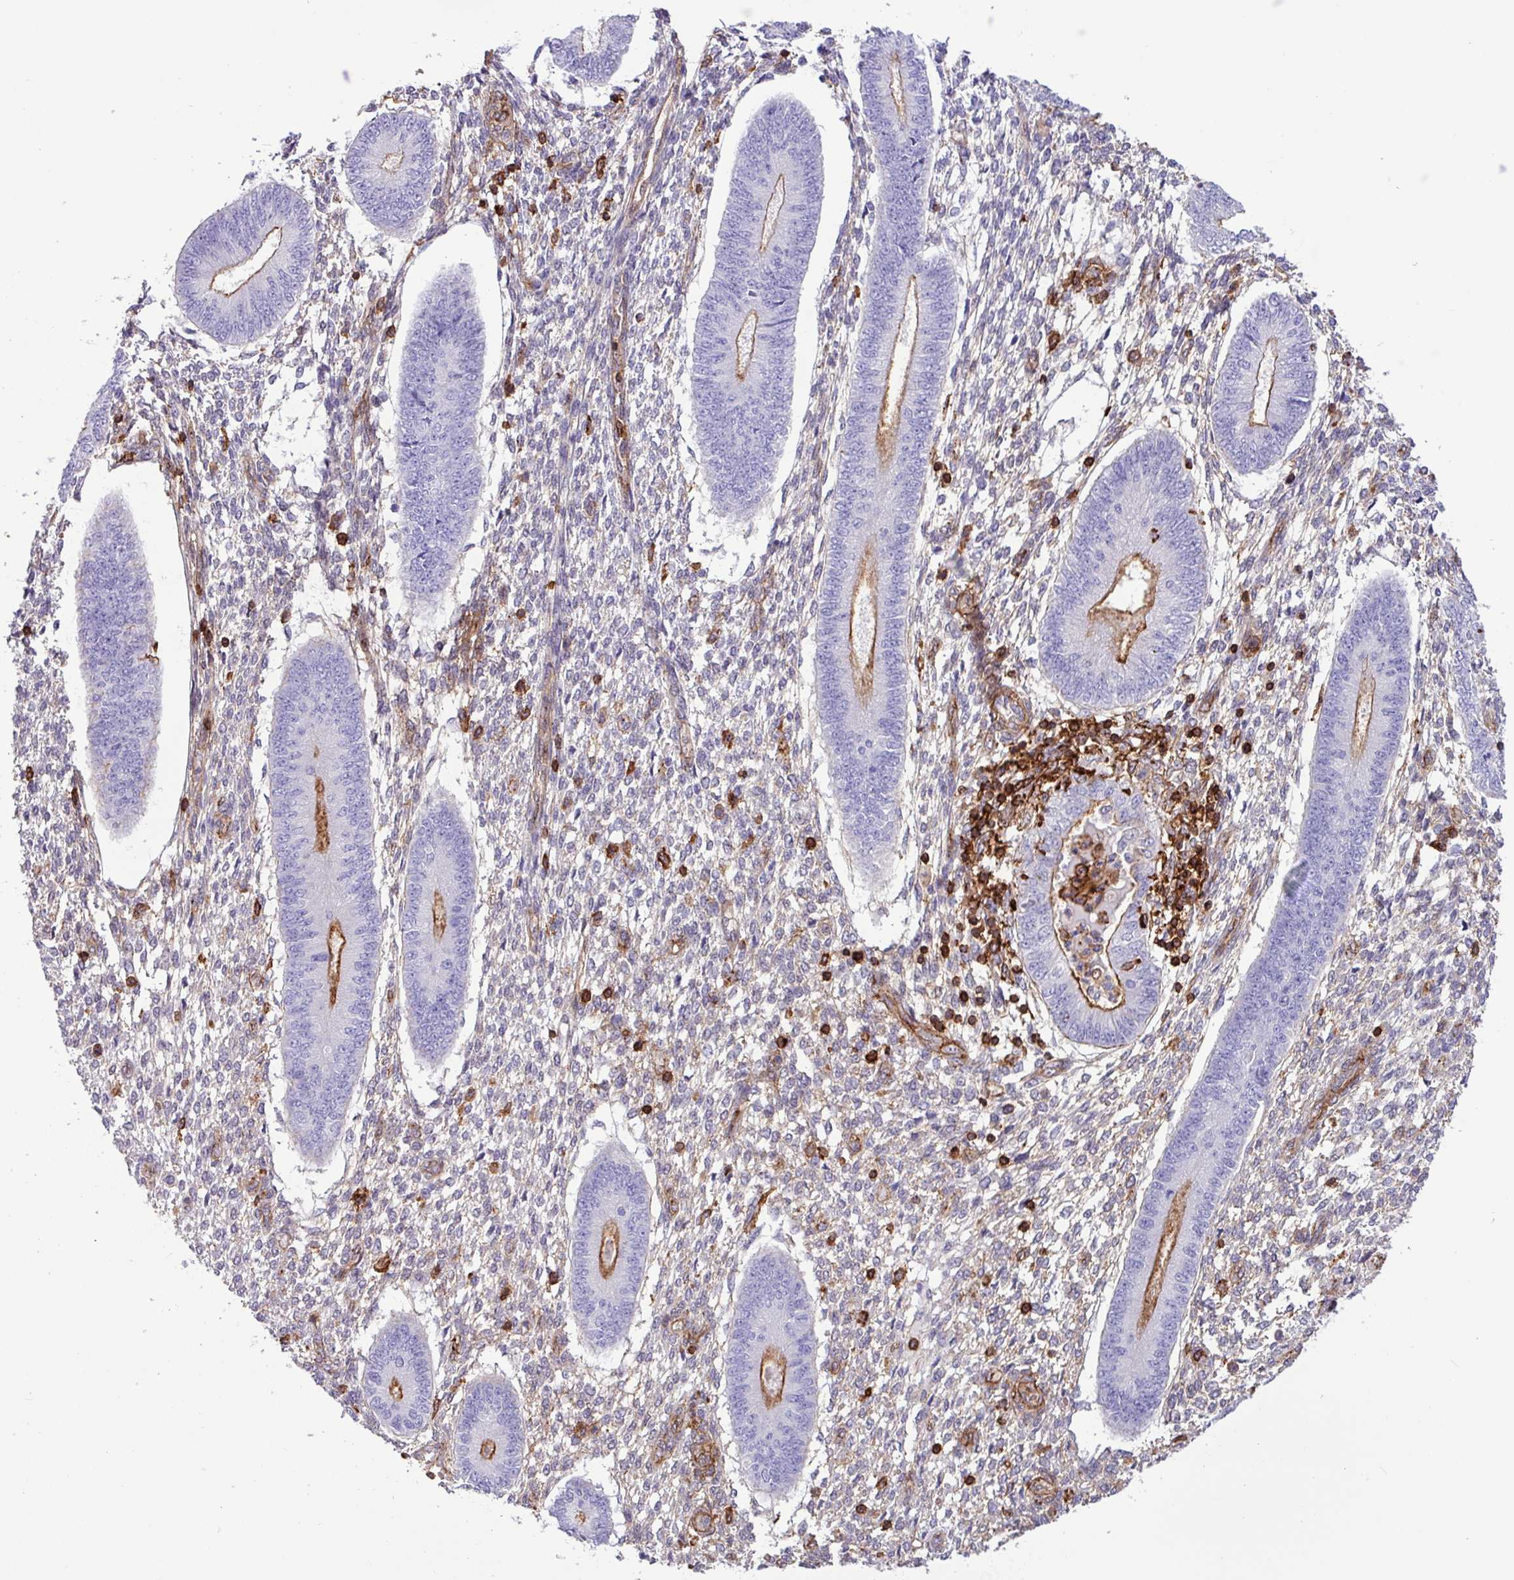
{"staining": {"intensity": "negative", "quantity": "none", "location": "none"}, "tissue": "endometrium", "cell_type": "Cells in endometrial stroma", "image_type": "normal", "snomed": [{"axis": "morphology", "description": "Normal tissue, NOS"}, {"axis": "topography", "description": "Endometrium"}], "caption": "This is an immunohistochemistry (IHC) image of normal endometrium. There is no expression in cells in endometrial stroma.", "gene": "PPP1R18", "patient": {"sex": "female", "age": 49}}